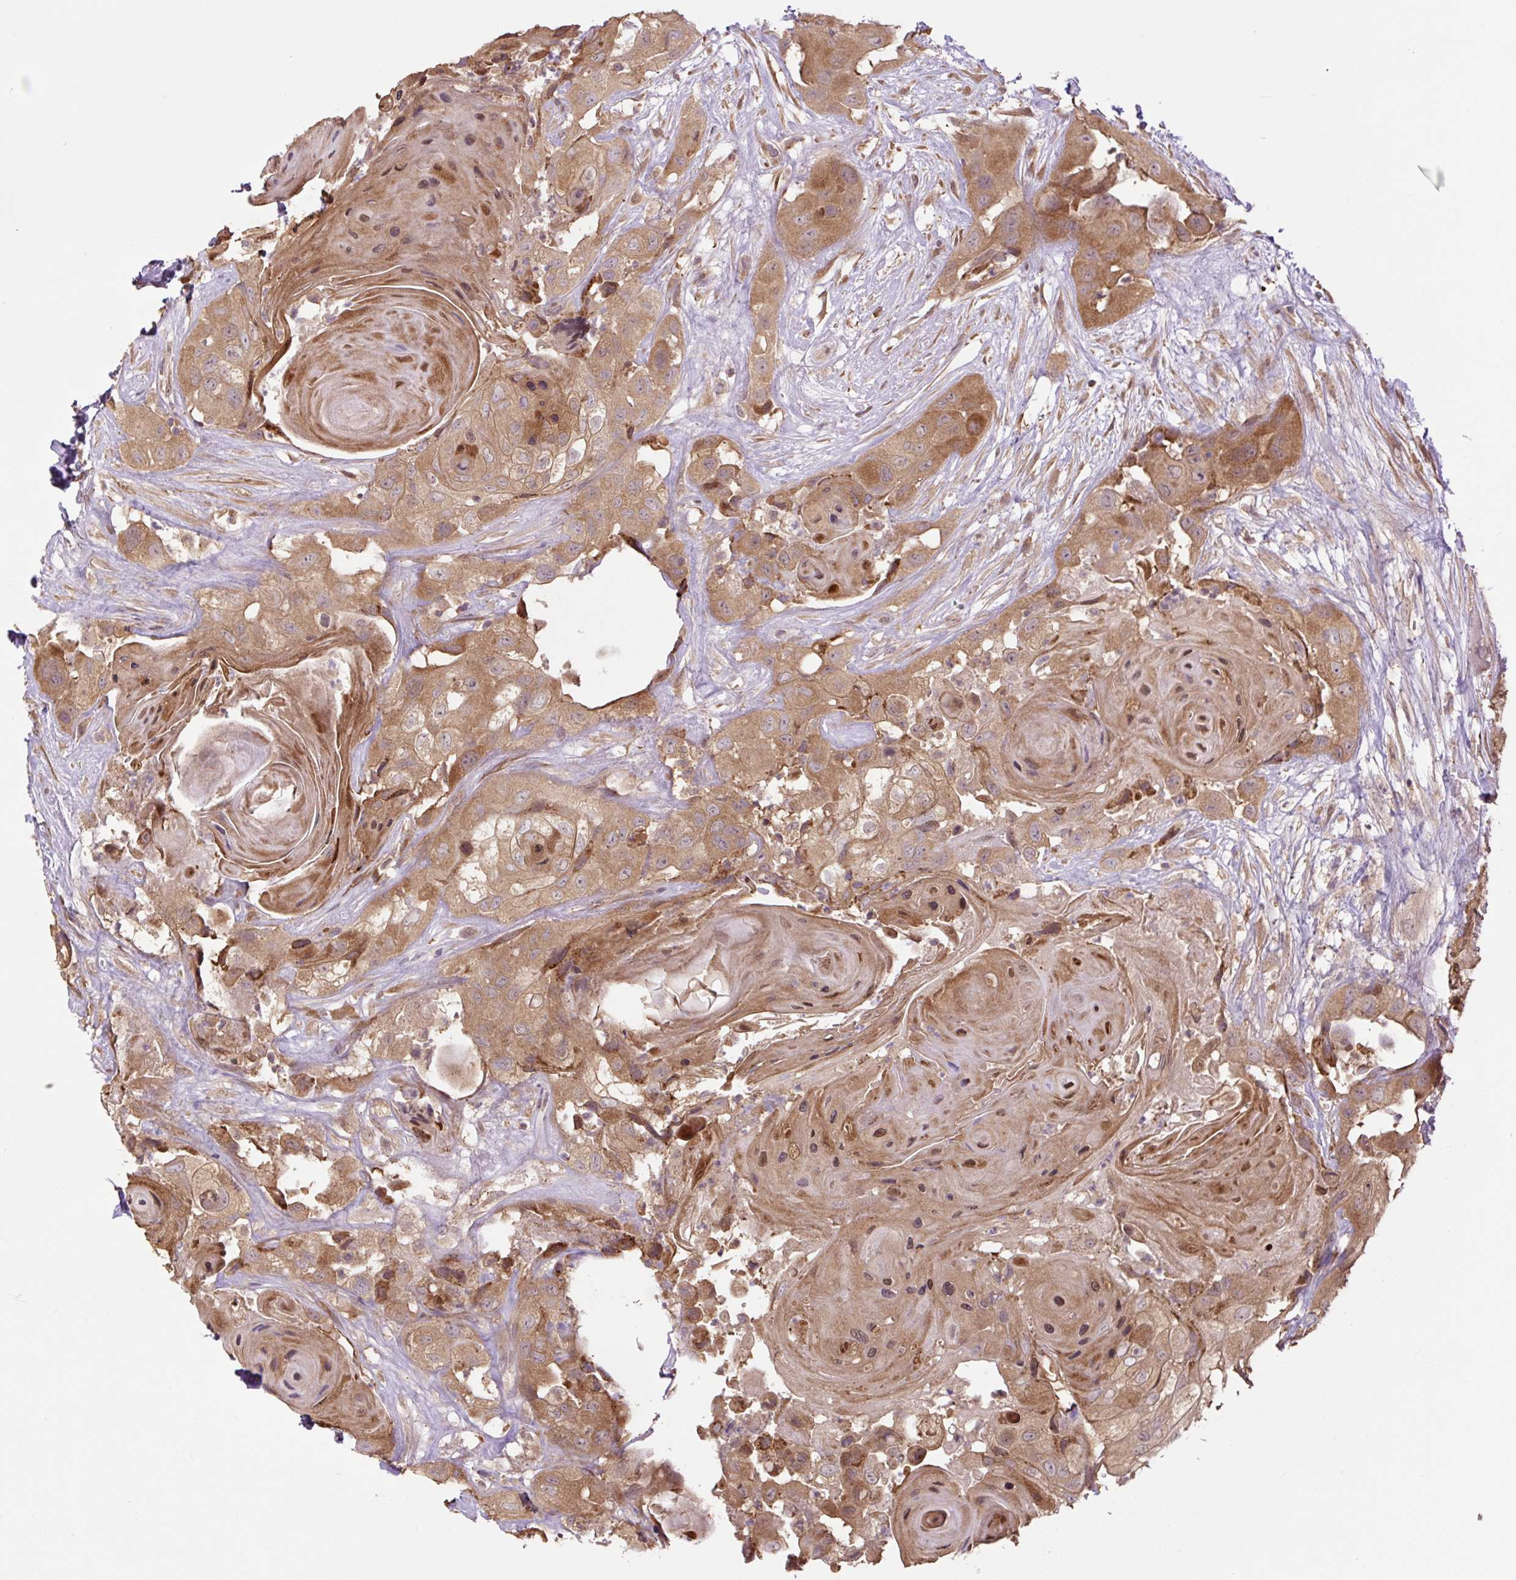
{"staining": {"intensity": "moderate", "quantity": ">75%", "location": "cytoplasmic/membranous"}, "tissue": "head and neck cancer", "cell_type": "Tumor cells", "image_type": "cancer", "snomed": [{"axis": "morphology", "description": "Squamous cell carcinoma, NOS"}, {"axis": "topography", "description": "Head-Neck"}], "caption": "Immunohistochemistry histopathology image of neoplastic tissue: human head and neck squamous cell carcinoma stained using immunohistochemistry displays medium levels of moderate protein expression localized specifically in the cytoplasmic/membranous of tumor cells, appearing as a cytoplasmic/membranous brown color.", "gene": "TPT1", "patient": {"sex": "male", "age": 83}}